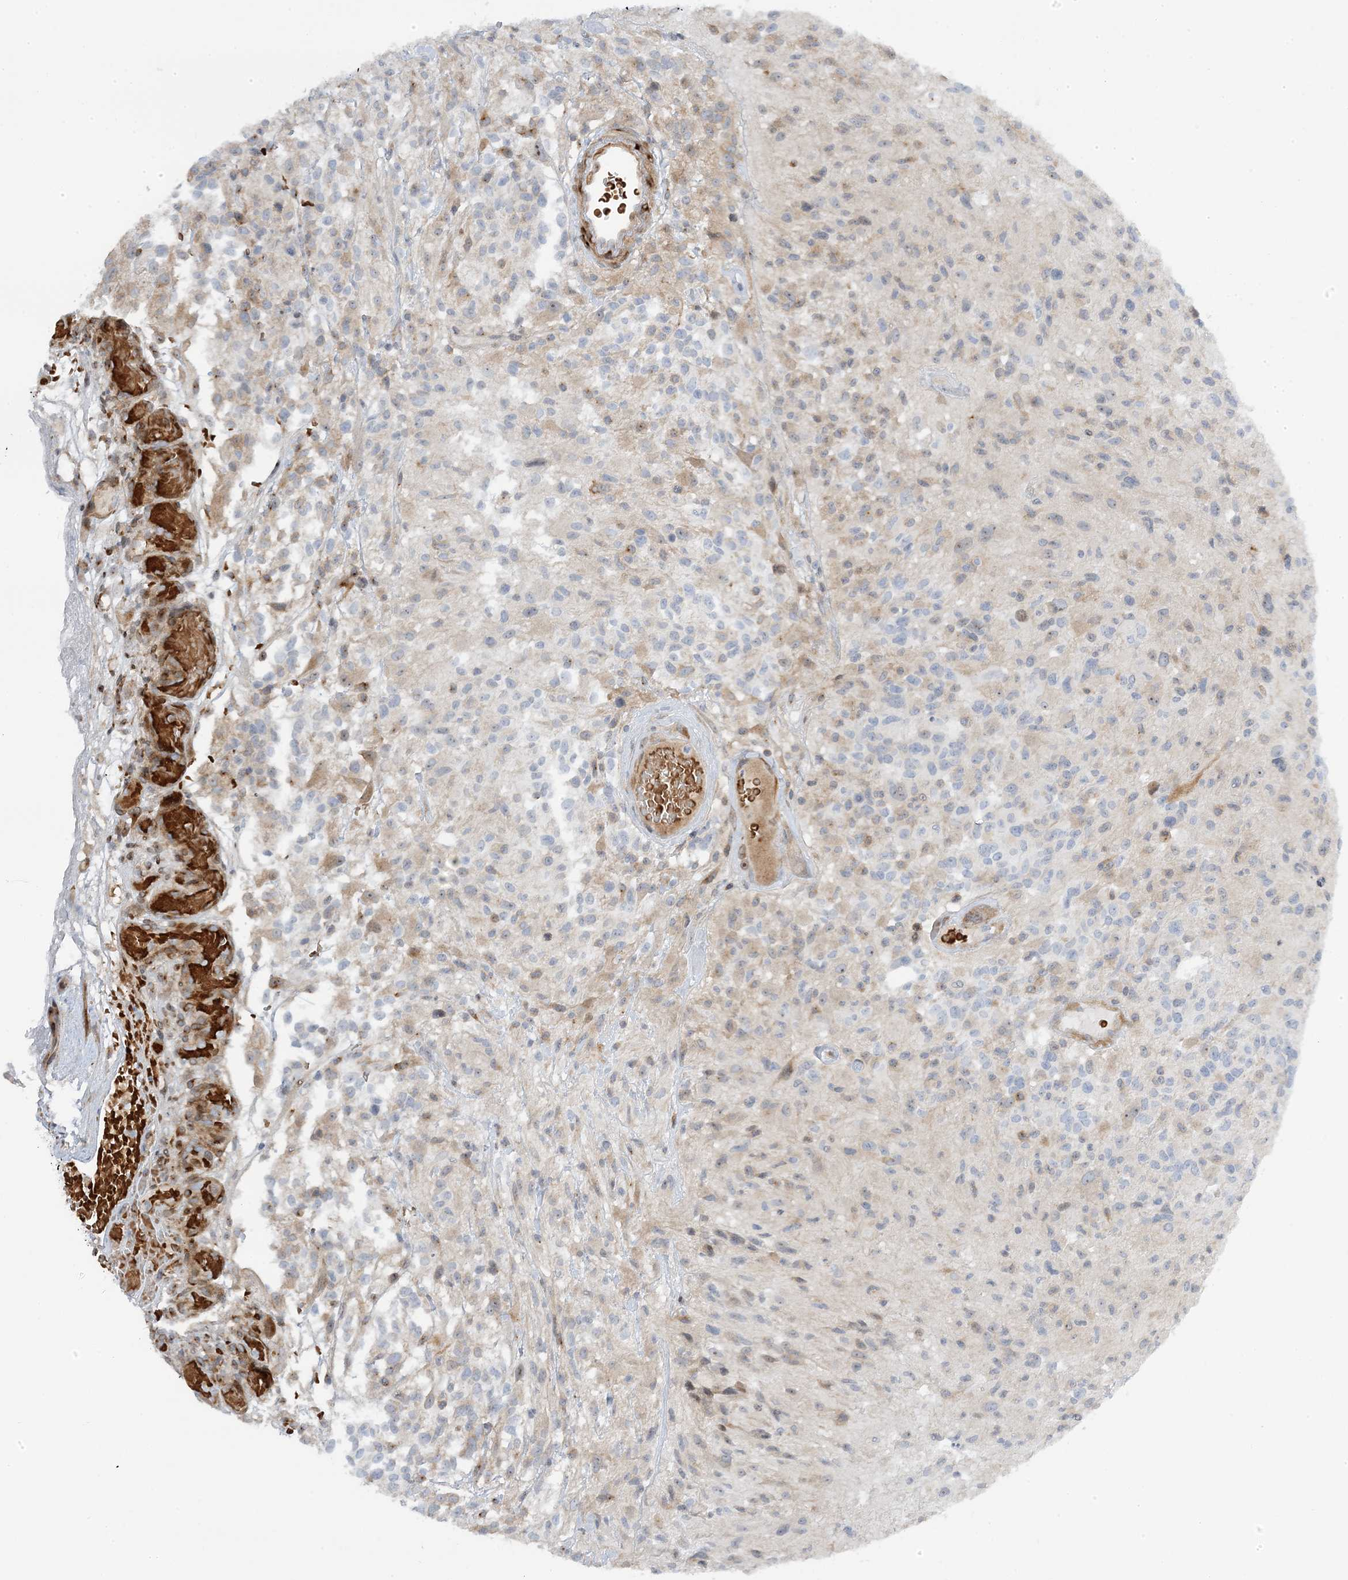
{"staining": {"intensity": "weak", "quantity": "<25%", "location": "cytoplasmic/membranous"}, "tissue": "glioma", "cell_type": "Tumor cells", "image_type": "cancer", "snomed": [{"axis": "morphology", "description": "Glioma, malignant, High grade"}, {"axis": "morphology", "description": "Glioblastoma, NOS"}, {"axis": "topography", "description": "Brain"}], "caption": "IHC histopathology image of human glioma stained for a protein (brown), which exhibits no staining in tumor cells.", "gene": "MAP7D3", "patient": {"sex": "male", "age": 60}}